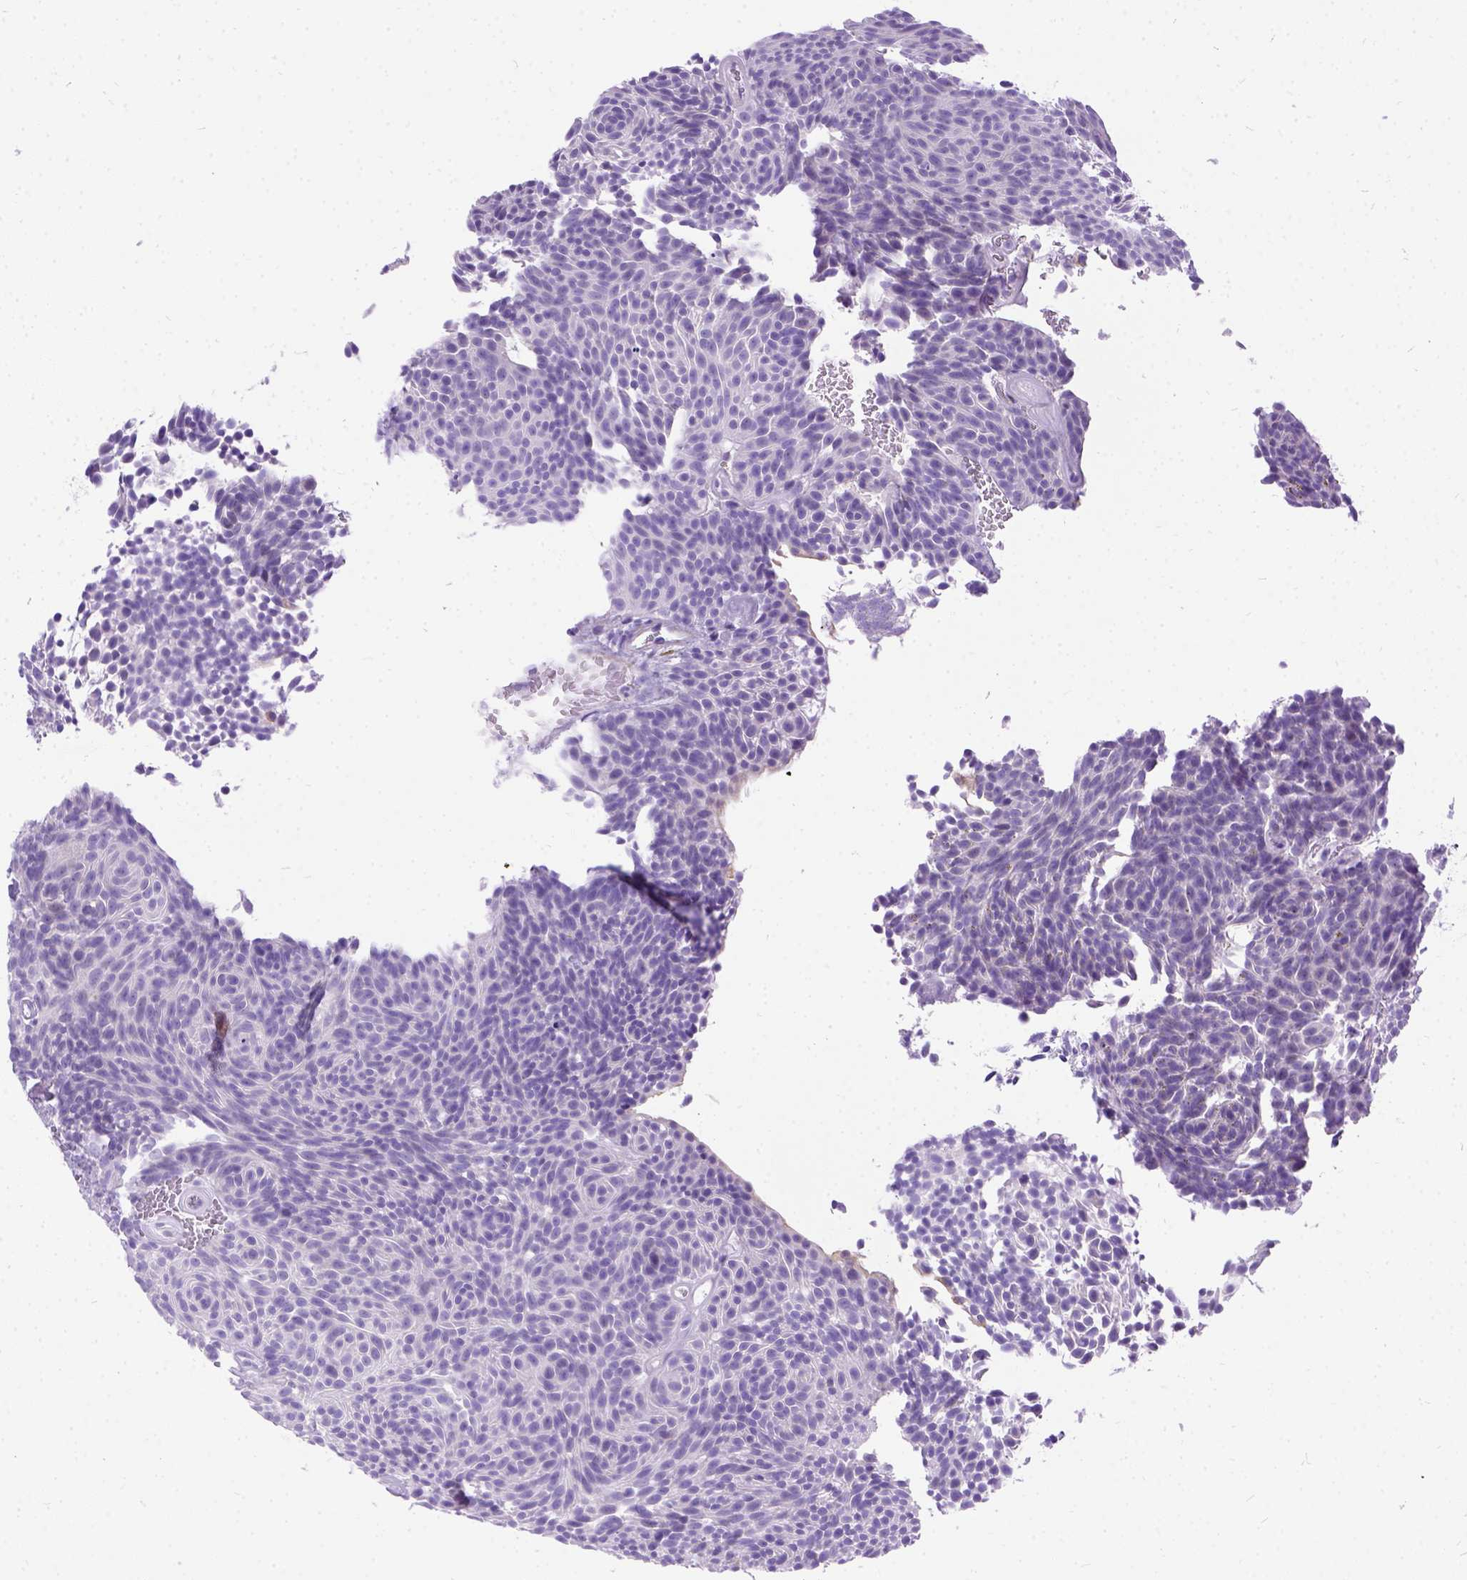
{"staining": {"intensity": "negative", "quantity": "none", "location": "none"}, "tissue": "urothelial cancer", "cell_type": "Tumor cells", "image_type": "cancer", "snomed": [{"axis": "morphology", "description": "Urothelial carcinoma, Low grade"}, {"axis": "topography", "description": "Urinary bladder"}], "caption": "Urothelial cancer was stained to show a protein in brown. There is no significant staining in tumor cells. (Stains: DAB (3,3'-diaminobenzidine) immunohistochemistry (IHC) with hematoxylin counter stain, Microscopy: brightfield microscopy at high magnification).", "gene": "PRG2", "patient": {"sex": "male", "age": 77}}